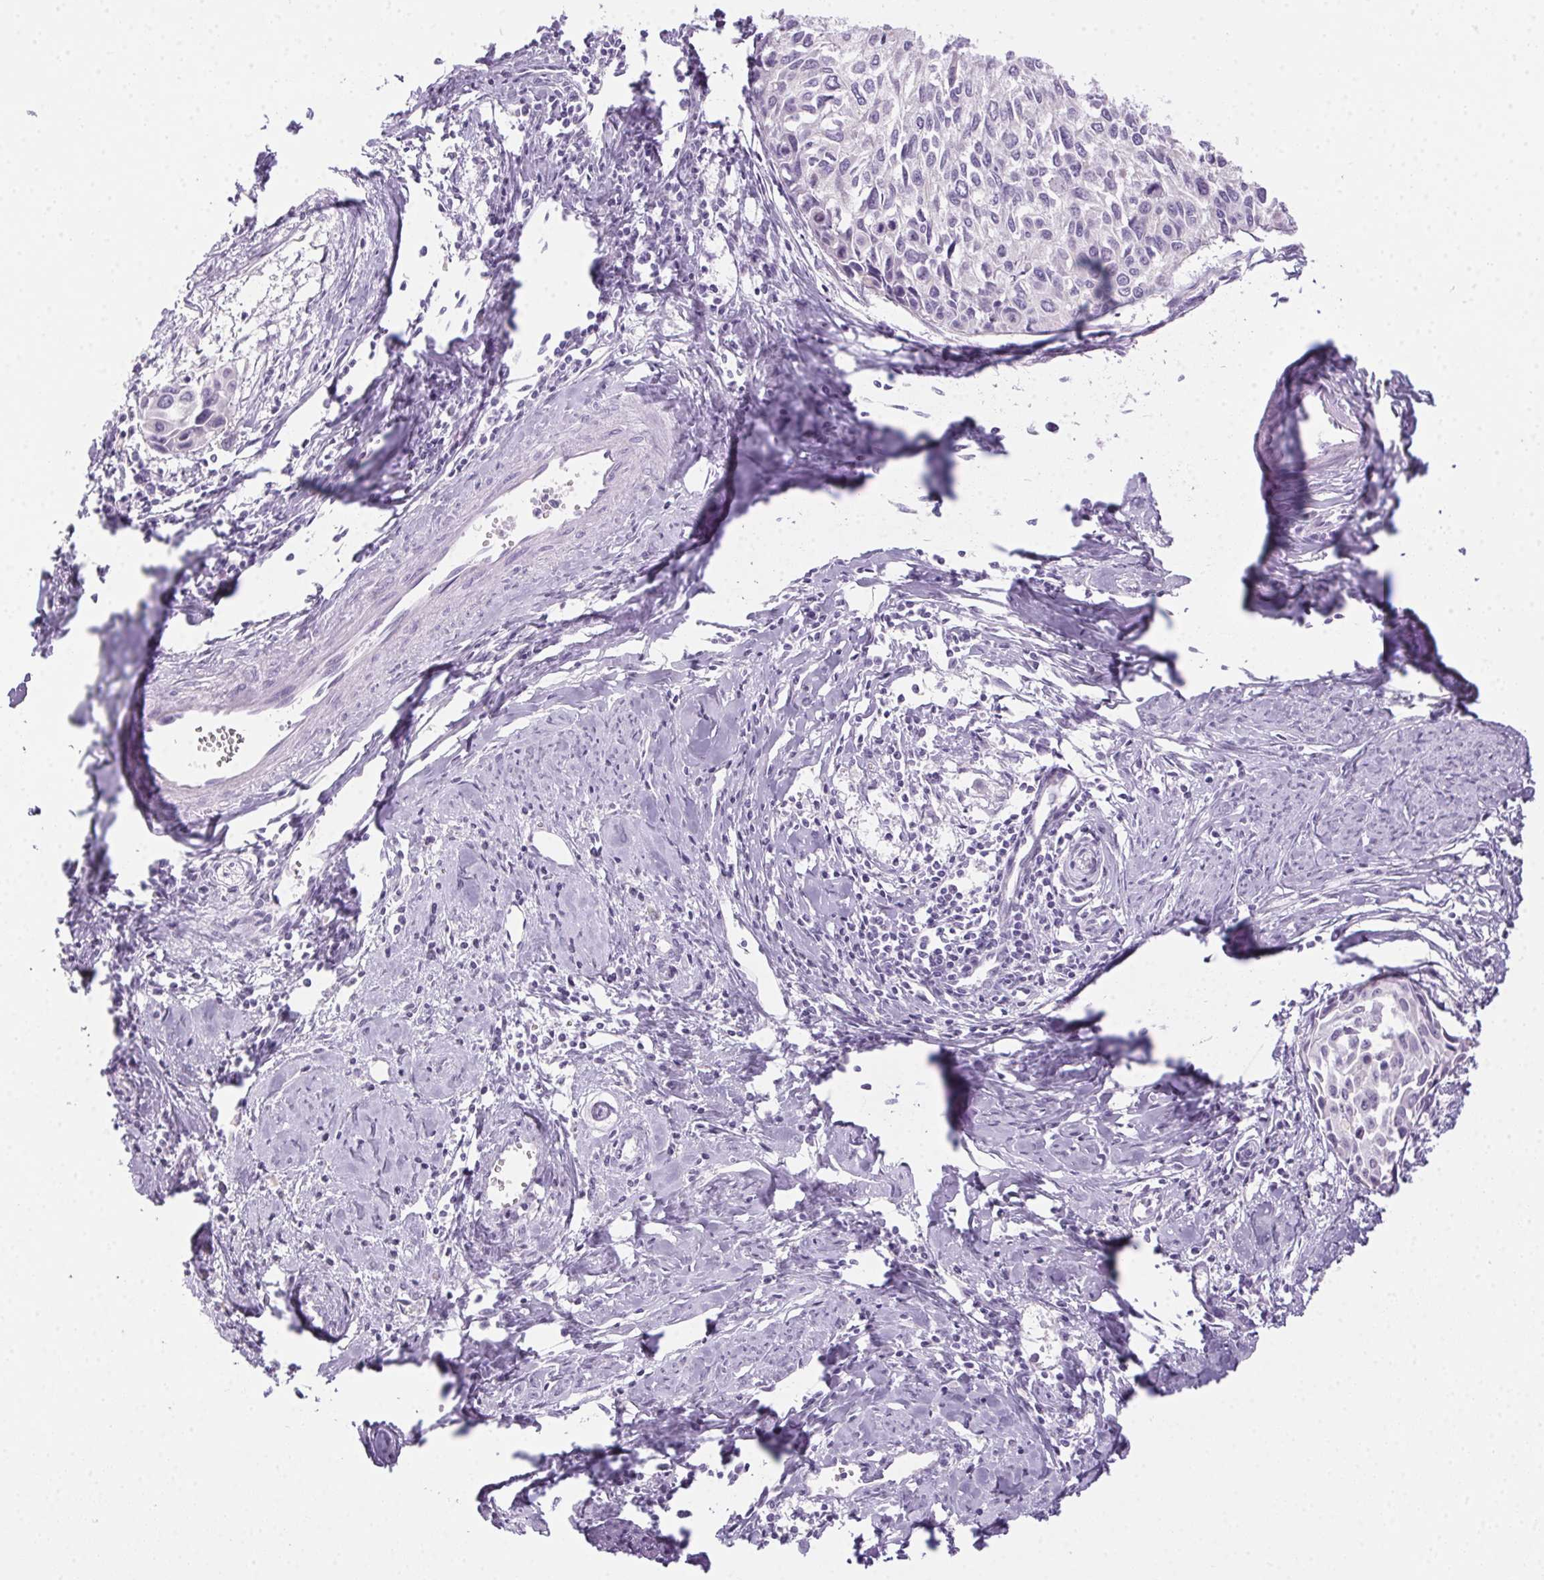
{"staining": {"intensity": "negative", "quantity": "none", "location": "none"}, "tissue": "cervical cancer", "cell_type": "Tumor cells", "image_type": "cancer", "snomed": [{"axis": "morphology", "description": "Squamous cell carcinoma, NOS"}, {"axis": "topography", "description": "Cervix"}], "caption": "Cervical cancer was stained to show a protein in brown. There is no significant positivity in tumor cells.", "gene": "POPDC2", "patient": {"sex": "female", "age": 50}}